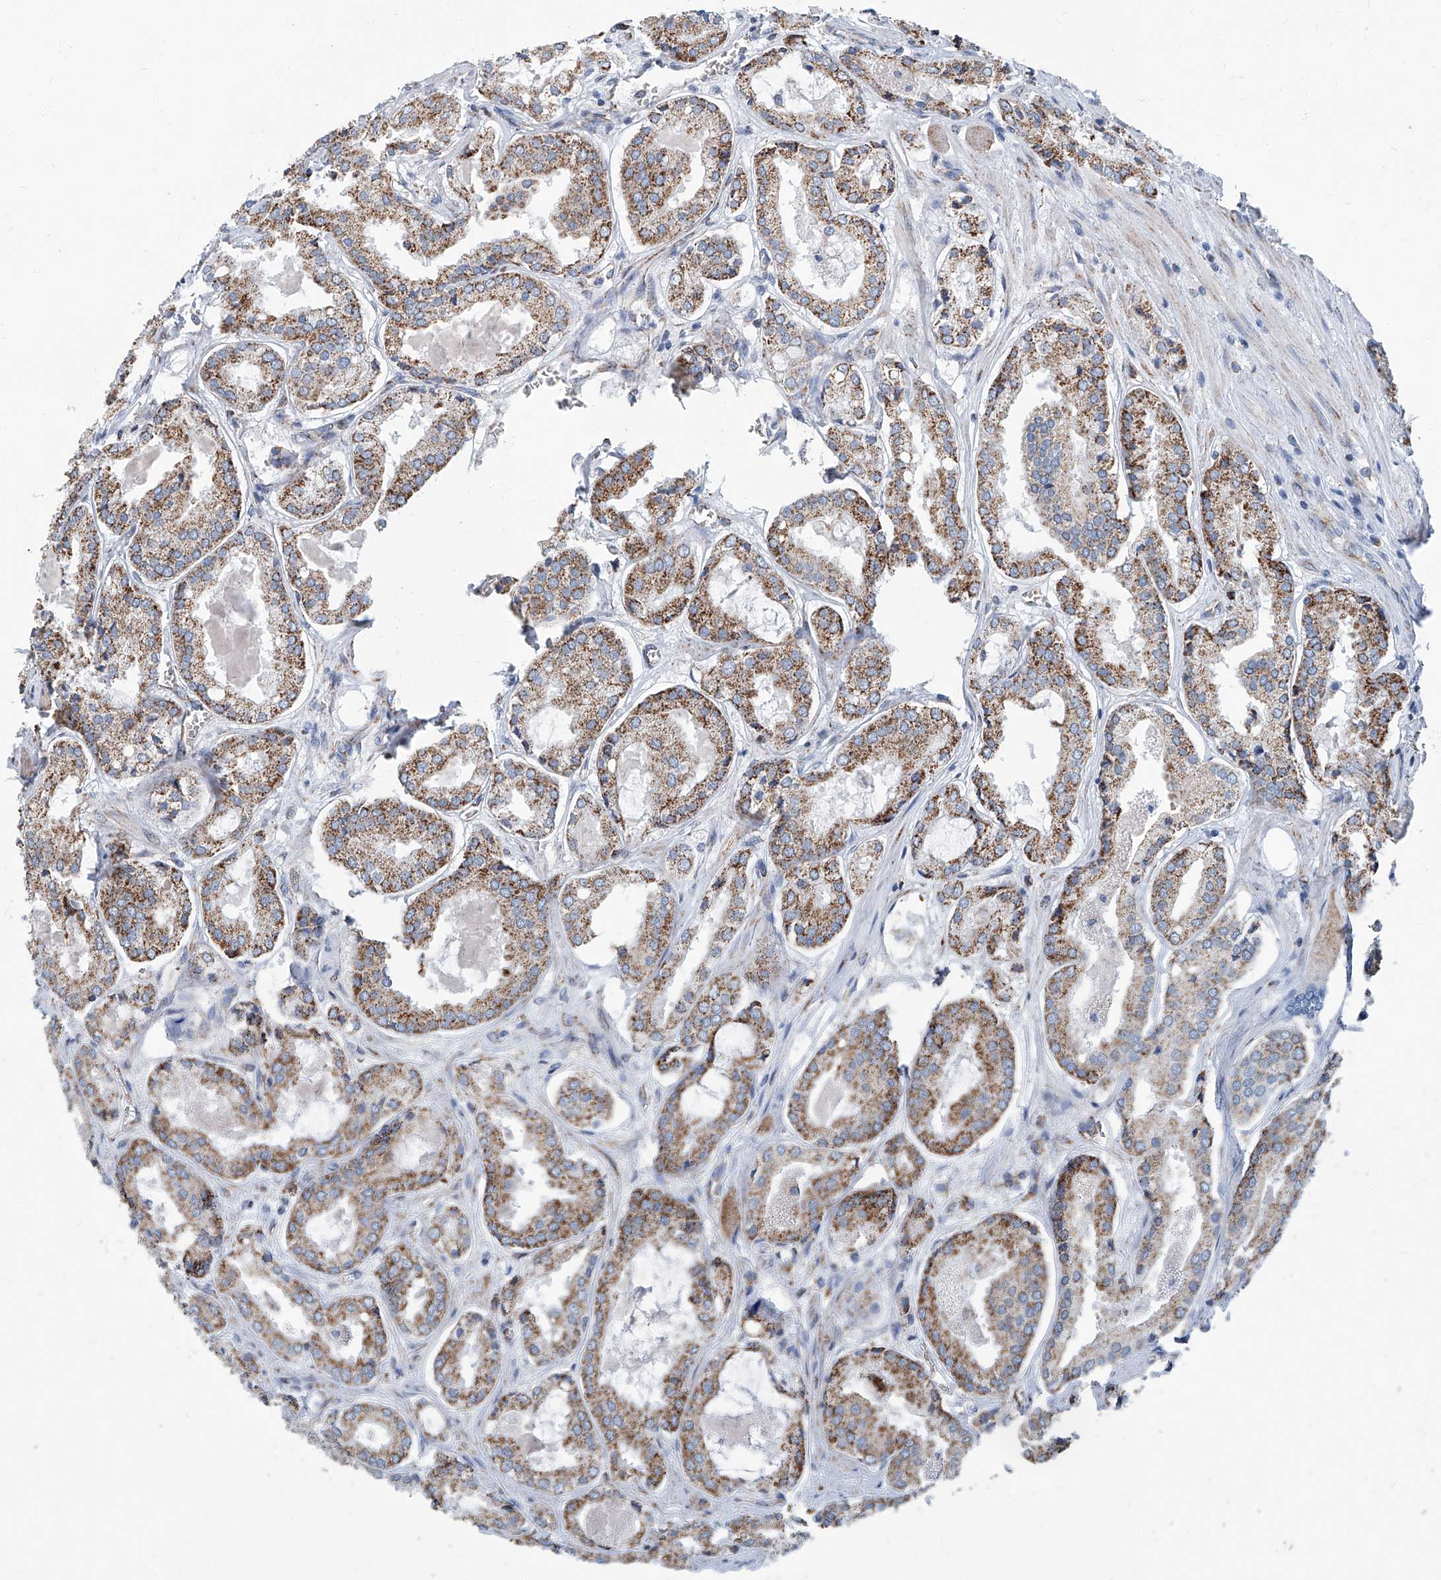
{"staining": {"intensity": "moderate", "quantity": ">75%", "location": "cytoplasmic/membranous"}, "tissue": "prostate cancer", "cell_type": "Tumor cells", "image_type": "cancer", "snomed": [{"axis": "morphology", "description": "Adenocarcinoma, Low grade"}, {"axis": "topography", "description": "Prostate"}], "caption": "Protein staining demonstrates moderate cytoplasmic/membranous staining in approximately >75% of tumor cells in prostate low-grade adenocarcinoma.", "gene": "MT-ND1", "patient": {"sex": "male", "age": 67}}